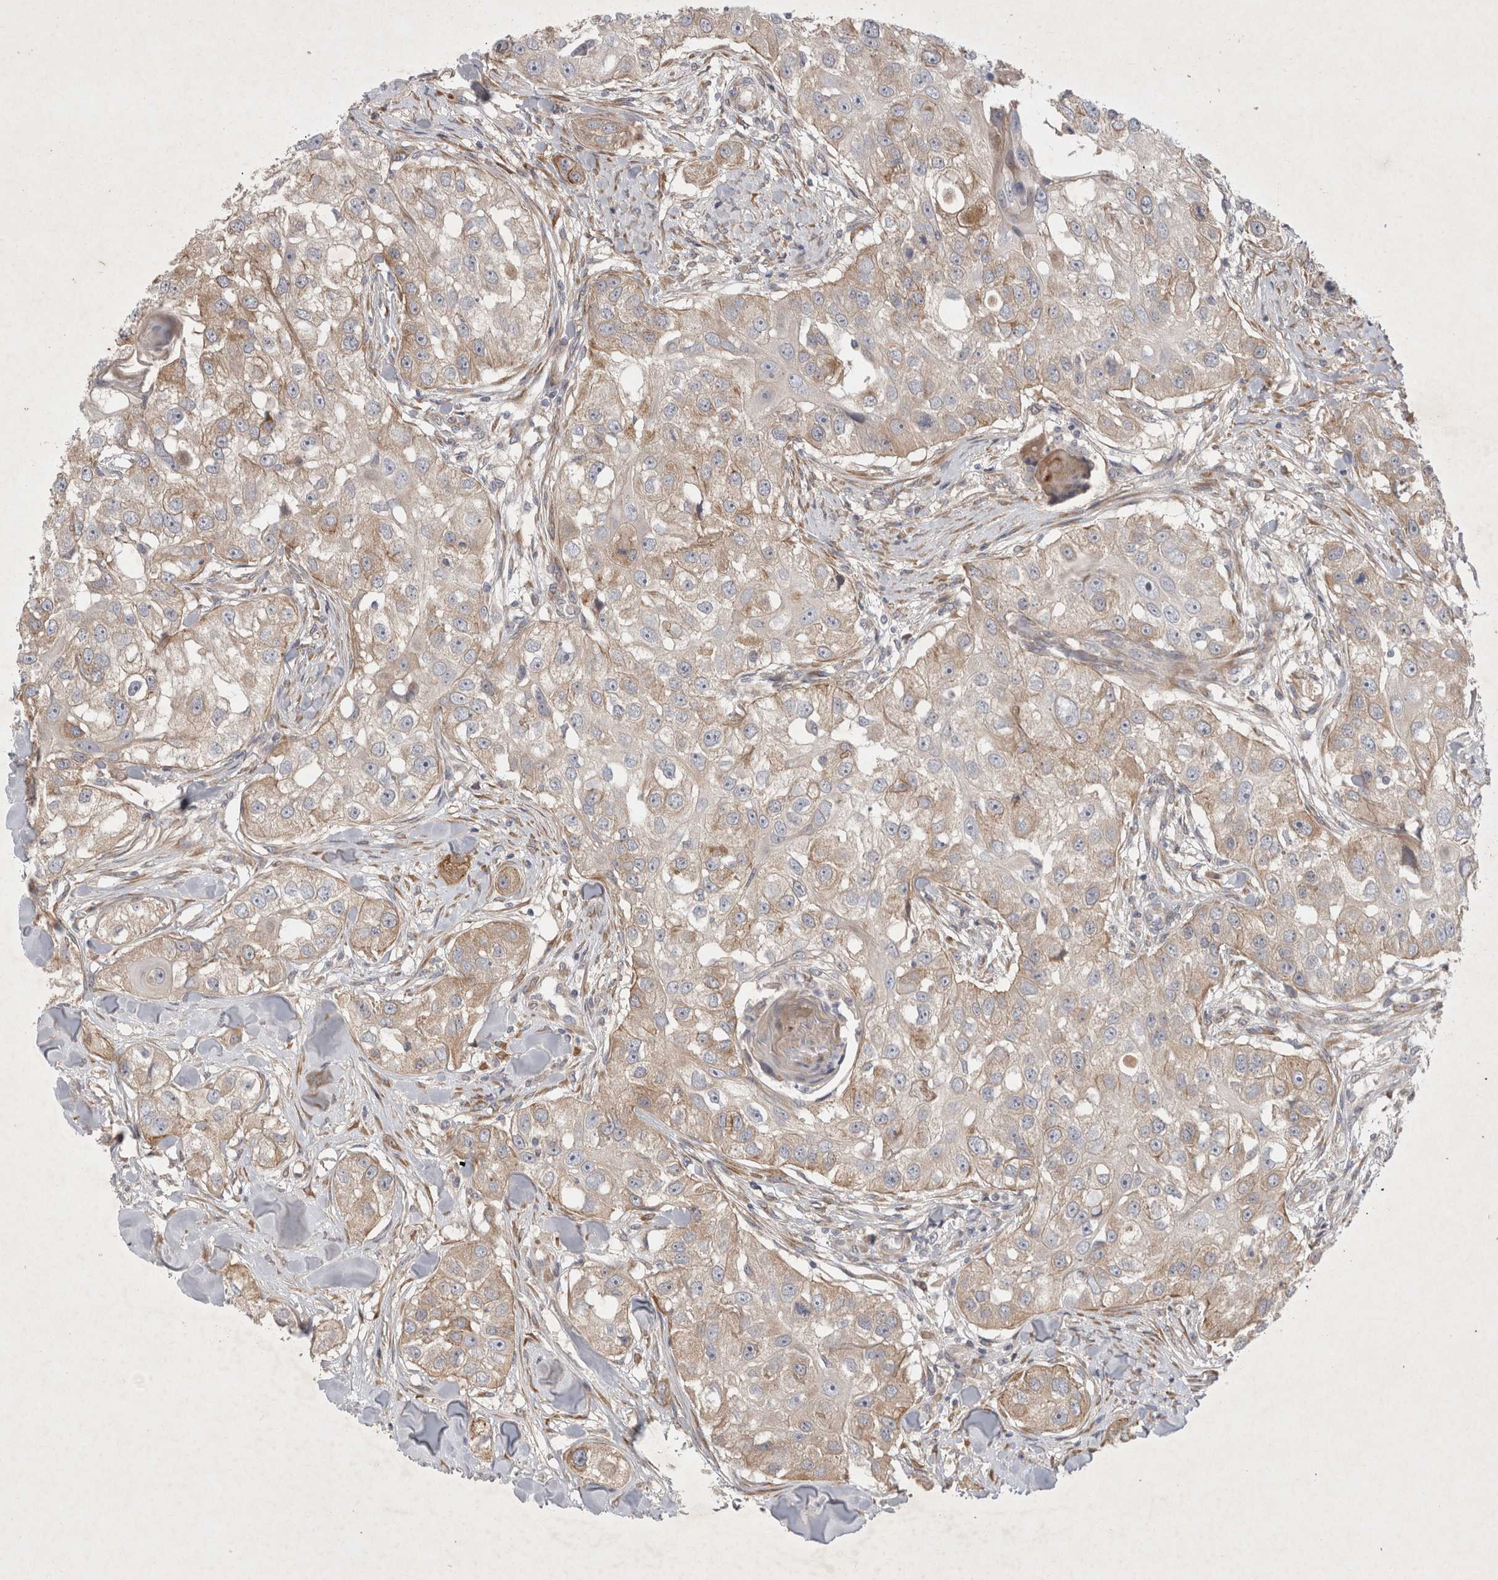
{"staining": {"intensity": "weak", "quantity": ">75%", "location": "cytoplasmic/membranous"}, "tissue": "head and neck cancer", "cell_type": "Tumor cells", "image_type": "cancer", "snomed": [{"axis": "morphology", "description": "Normal tissue, NOS"}, {"axis": "morphology", "description": "Squamous cell carcinoma, NOS"}, {"axis": "topography", "description": "Skeletal muscle"}, {"axis": "topography", "description": "Head-Neck"}], "caption": "Head and neck cancer (squamous cell carcinoma) stained with IHC shows weak cytoplasmic/membranous positivity in about >75% of tumor cells. Immunohistochemistry (ihc) stains the protein of interest in brown and the nuclei are stained blue.", "gene": "BZW2", "patient": {"sex": "male", "age": 51}}